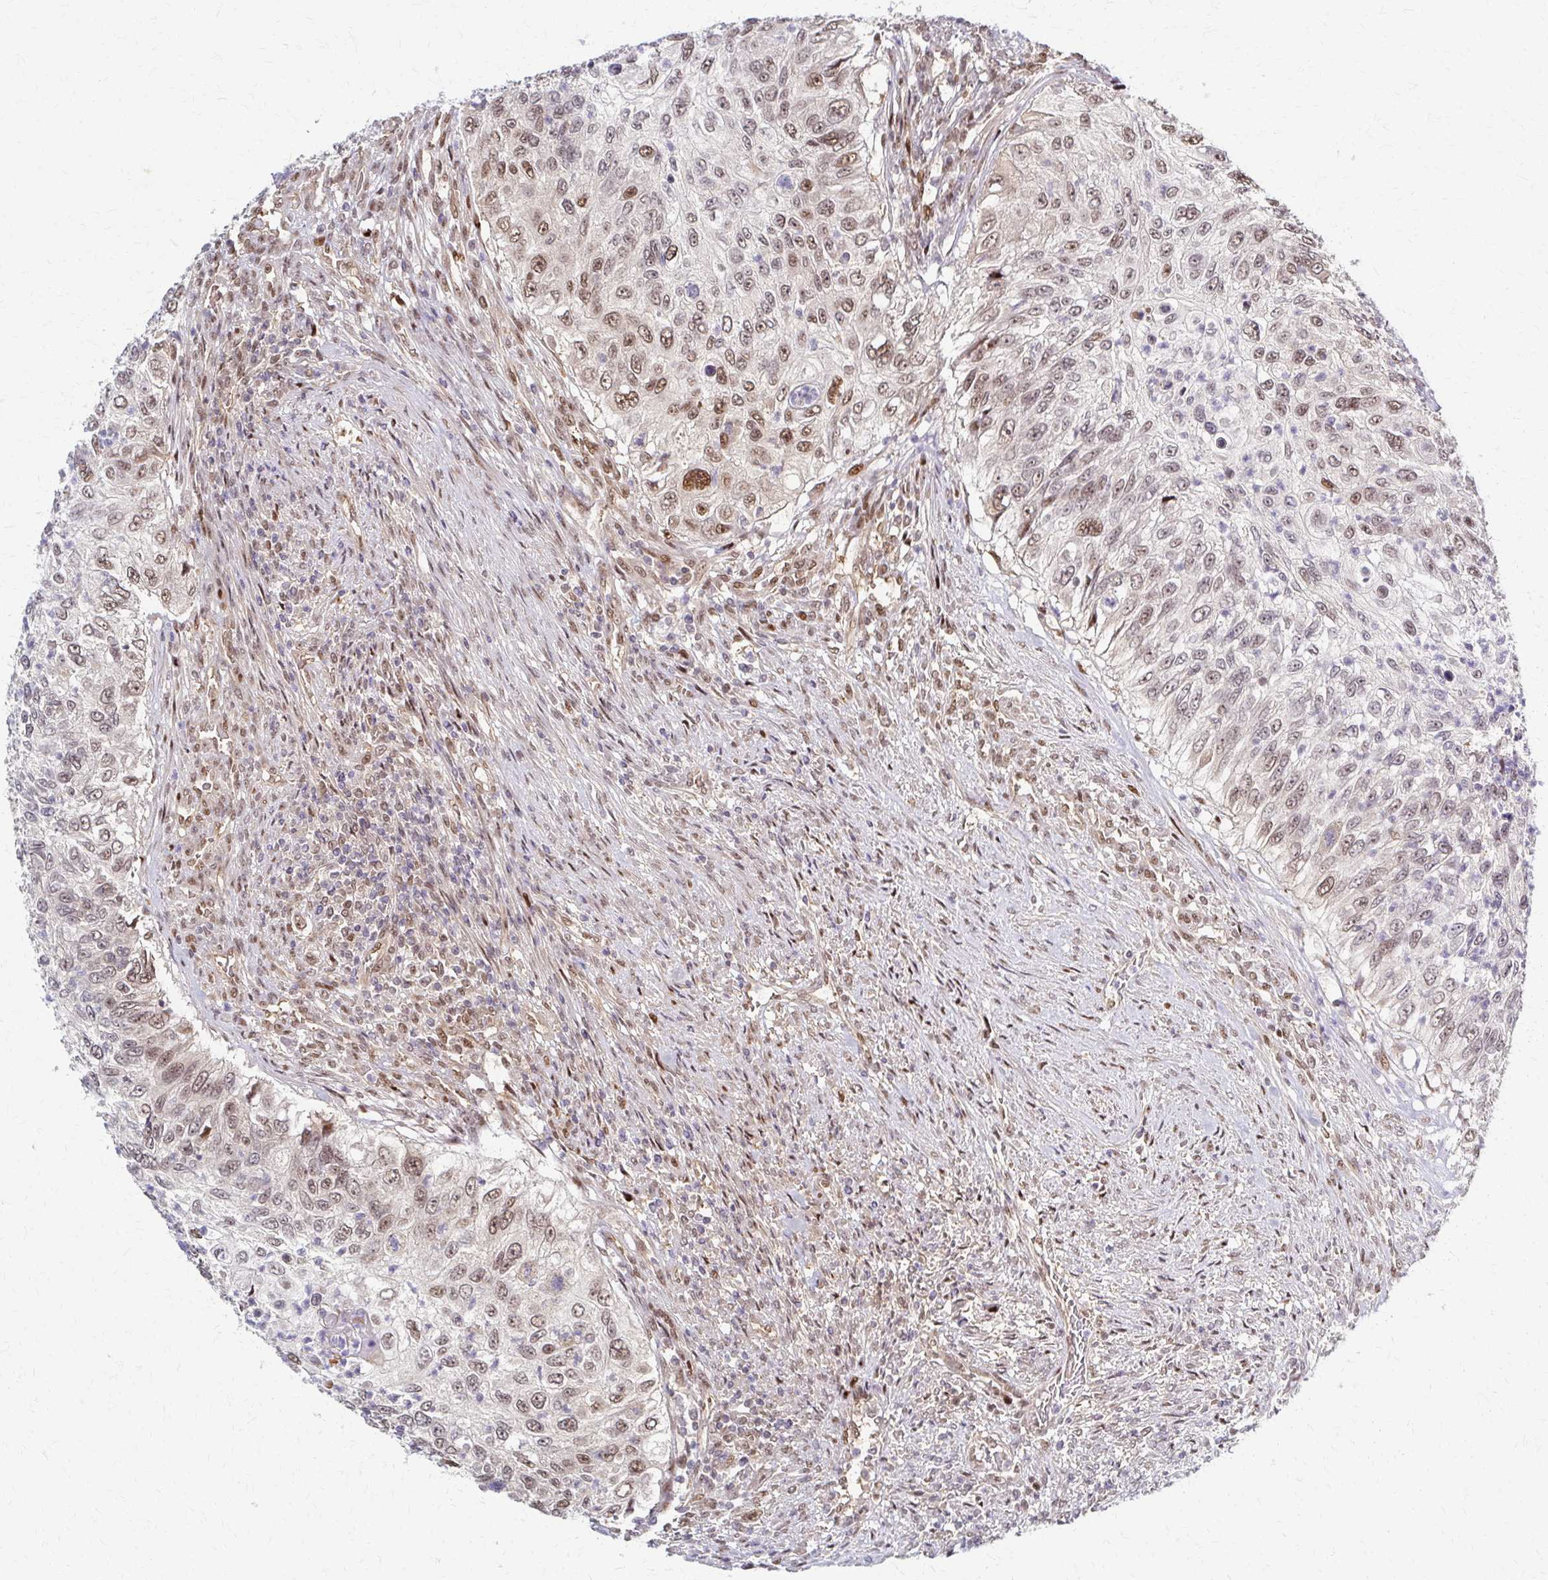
{"staining": {"intensity": "weak", "quantity": ">75%", "location": "nuclear"}, "tissue": "urothelial cancer", "cell_type": "Tumor cells", "image_type": "cancer", "snomed": [{"axis": "morphology", "description": "Urothelial carcinoma, High grade"}, {"axis": "topography", "description": "Urinary bladder"}], "caption": "Urothelial carcinoma (high-grade) stained with DAB IHC reveals low levels of weak nuclear staining in about >75% of tumor cells.", "gene": "PSMD7", "patient": {"sex": "female", "age": 60}}